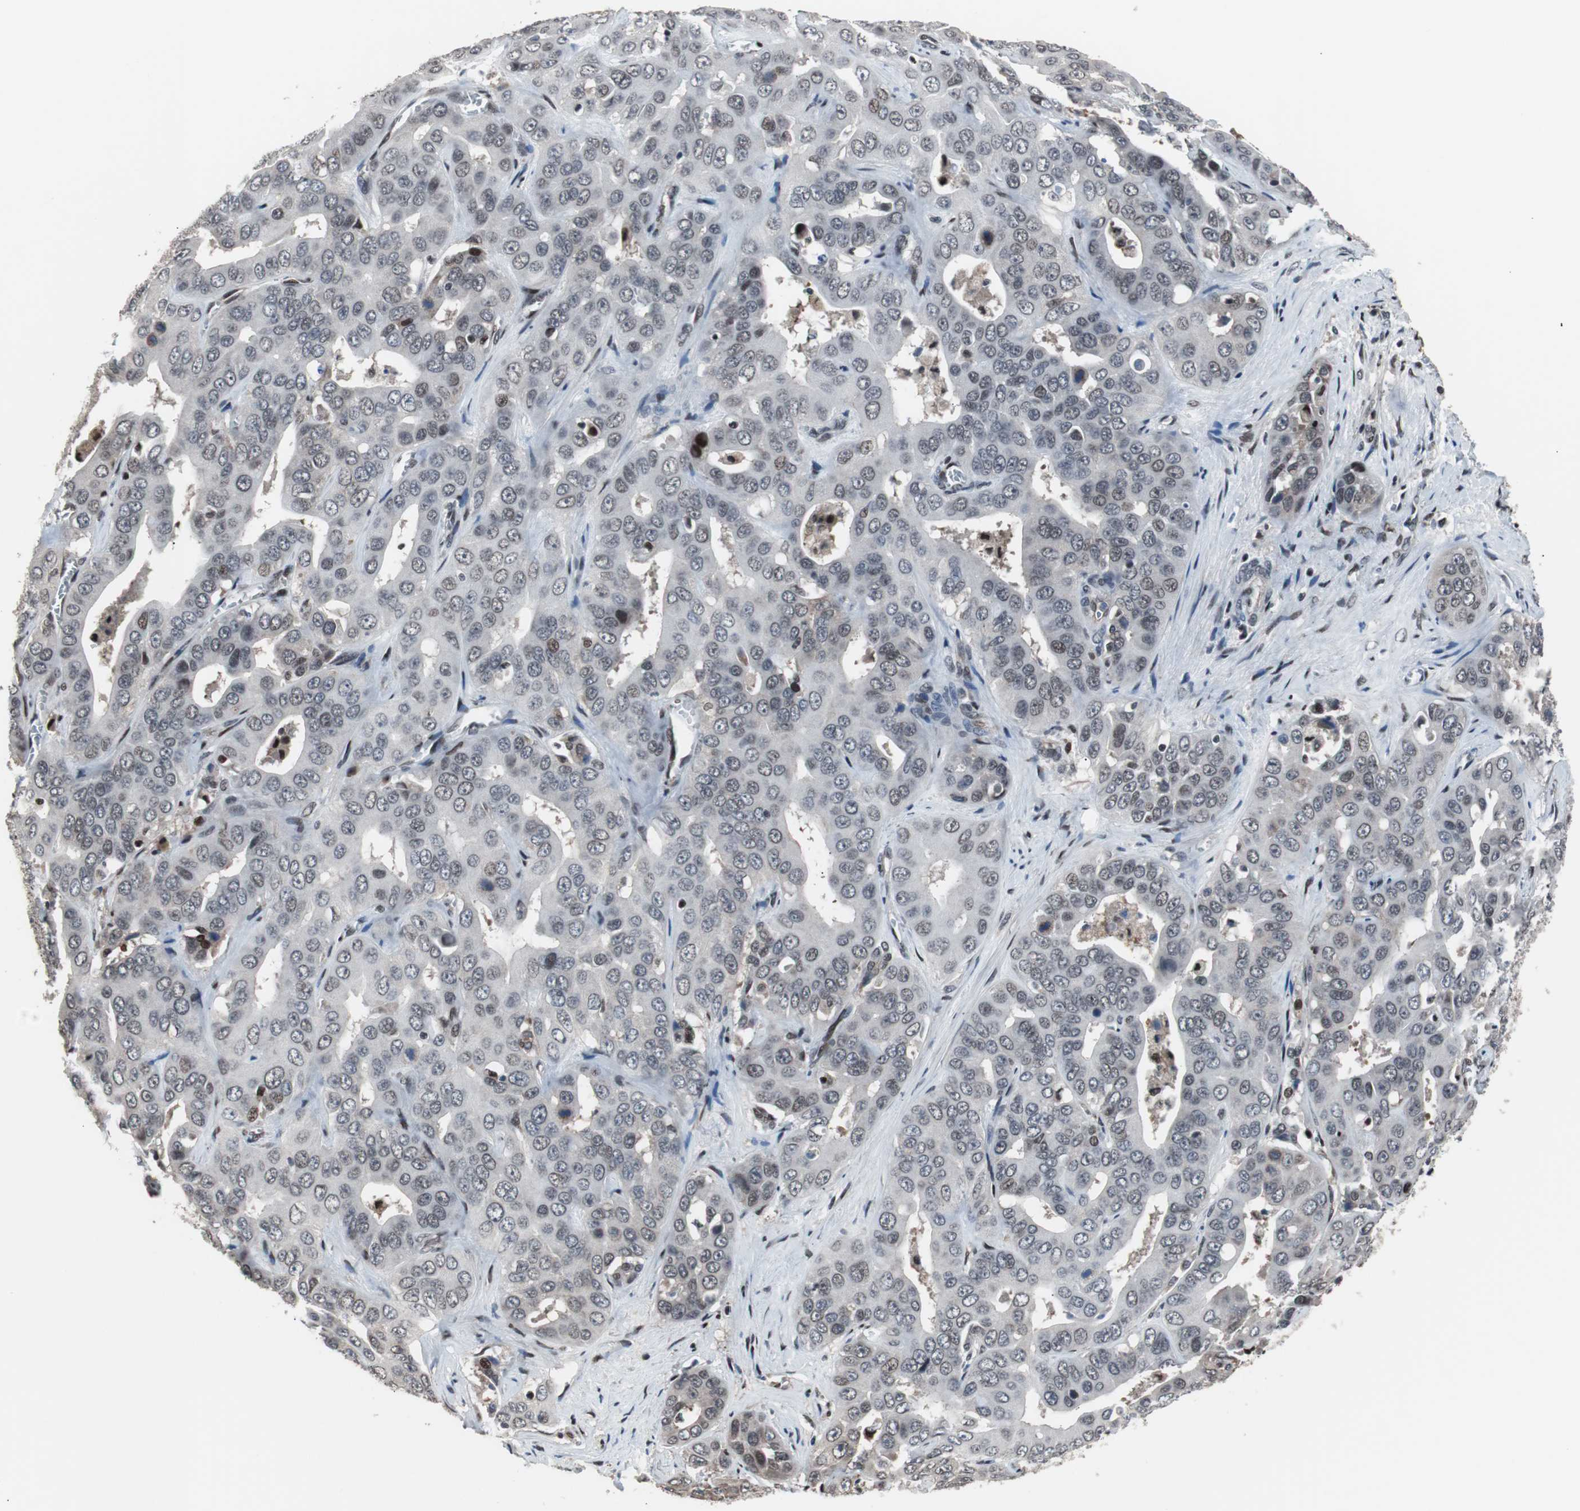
{"staining": {"intensity": "moderate", "quantity": "<25%", "location": "nuclear"}, "tissue": "liver cancer", "cell_type": "Tumor cells", "image_type": "cancer", "snomed": [{"axis": "morphology", "description": "Cholangiocarcinoma"}, {"axis": "topography", "description": "Liver"}], "caption": "A brown stain shows moderate nuclear expression of a protein in human liver cancer tumor cells. The protein of interest is stained brown, and the nuclei are stained in blue (DAB (3,3'-diaminobenzidine) IHC with brightfield microscopy, high magnification).", "gene": "POGZ", "patient": {"sex": "female", "age": 52}}